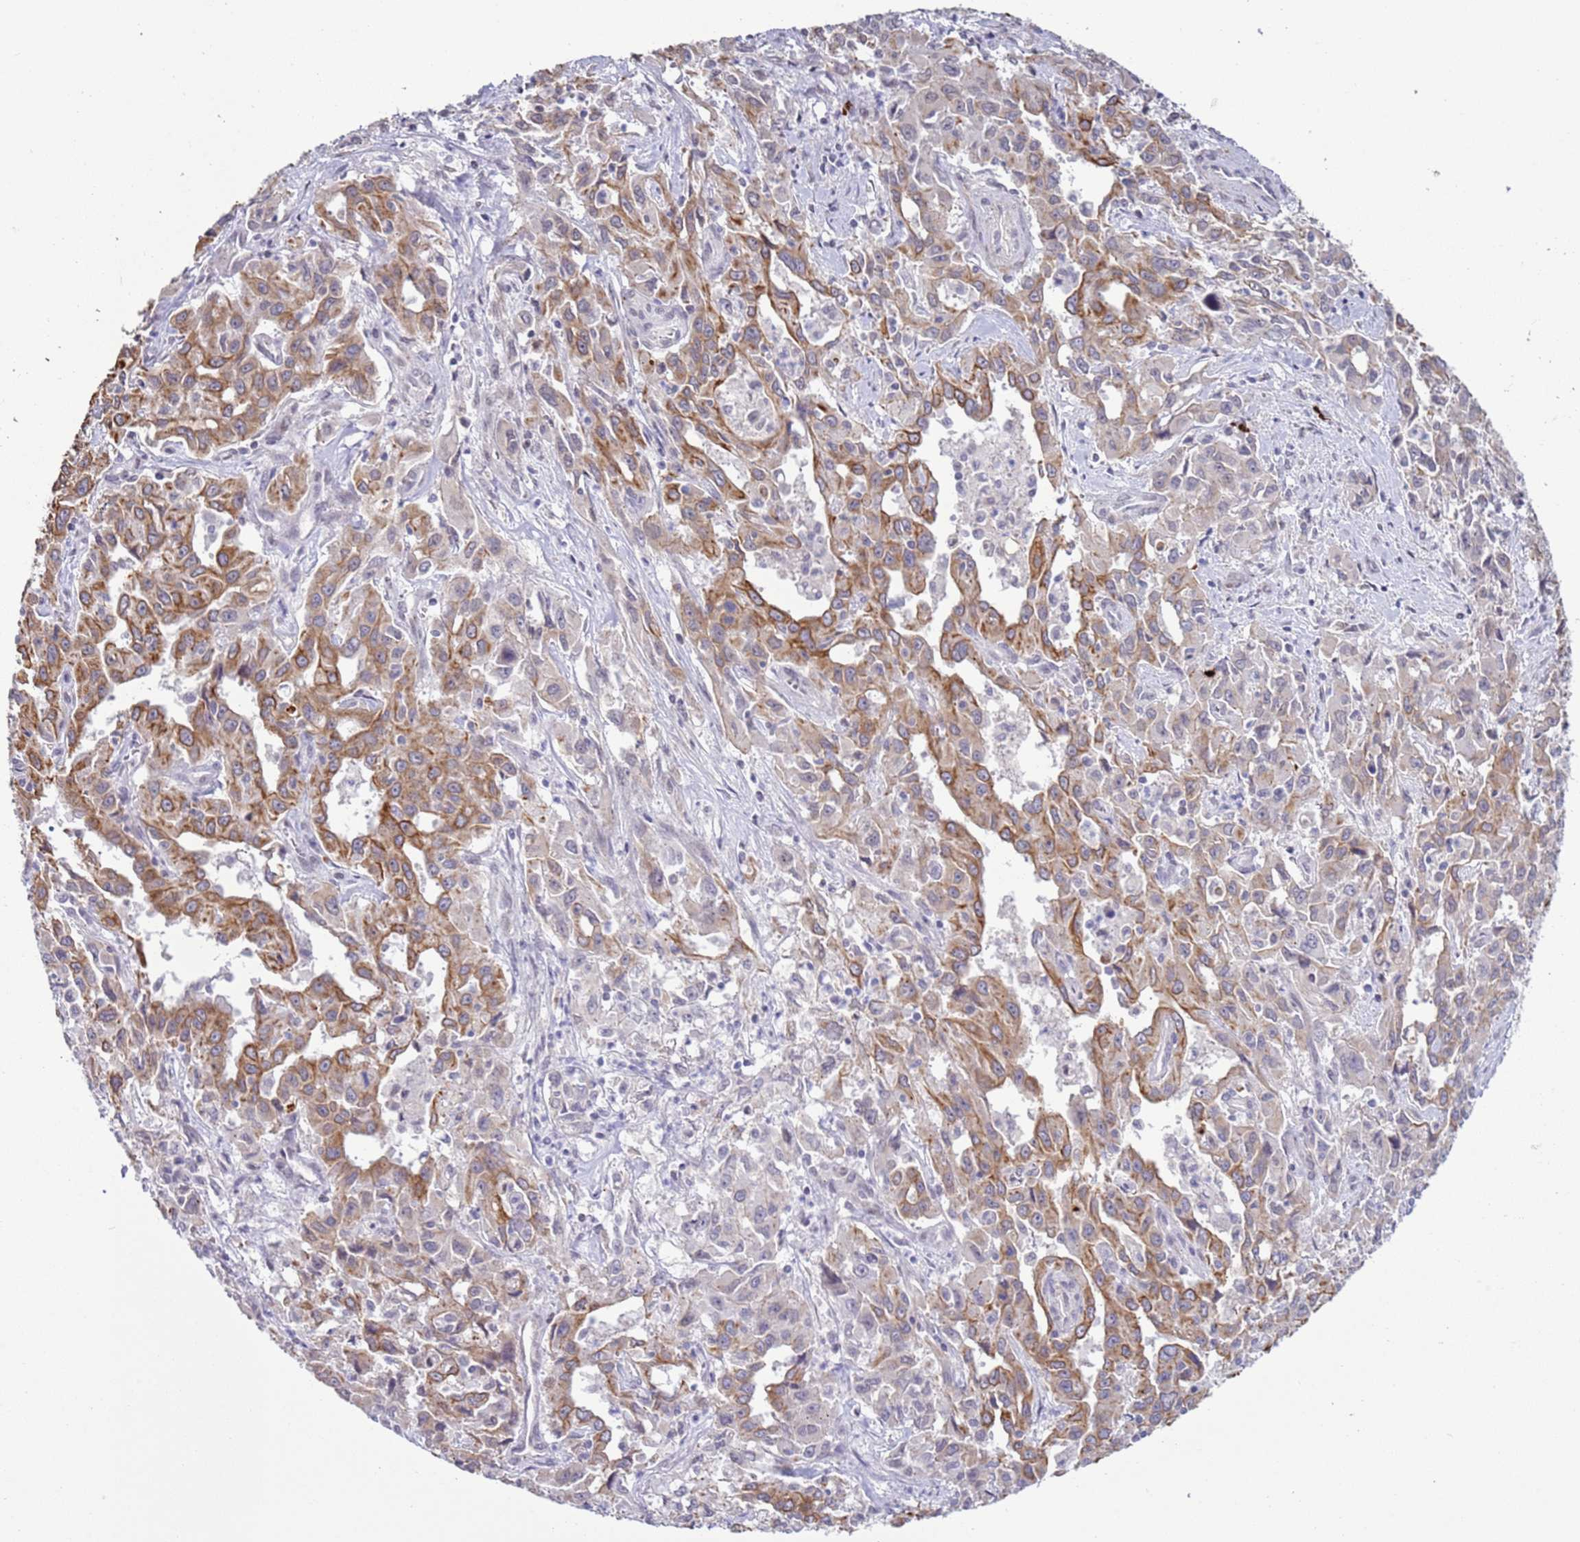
{"staining": {"intensity": "moderate", "quantity": ">75%", "location": "cytoplasmic/membranous"}, "tissue": "liver cancer", "cell_type": "Tumor cells", "image_type": "cancer", "snomed": [{"axis": "morphology", "description": "Carcinoma, Hepatocellular, NOS"}, {"axis": "topography", "description": "Liver"}], "caption": "Brown immunohistochemical staining in human liver cancer exhibits moderate cytoplasmic/membranous expression in about >75% of tumor cells.", "gene": "NPAP1", "patient": {"sex": "male", "age": 63}}